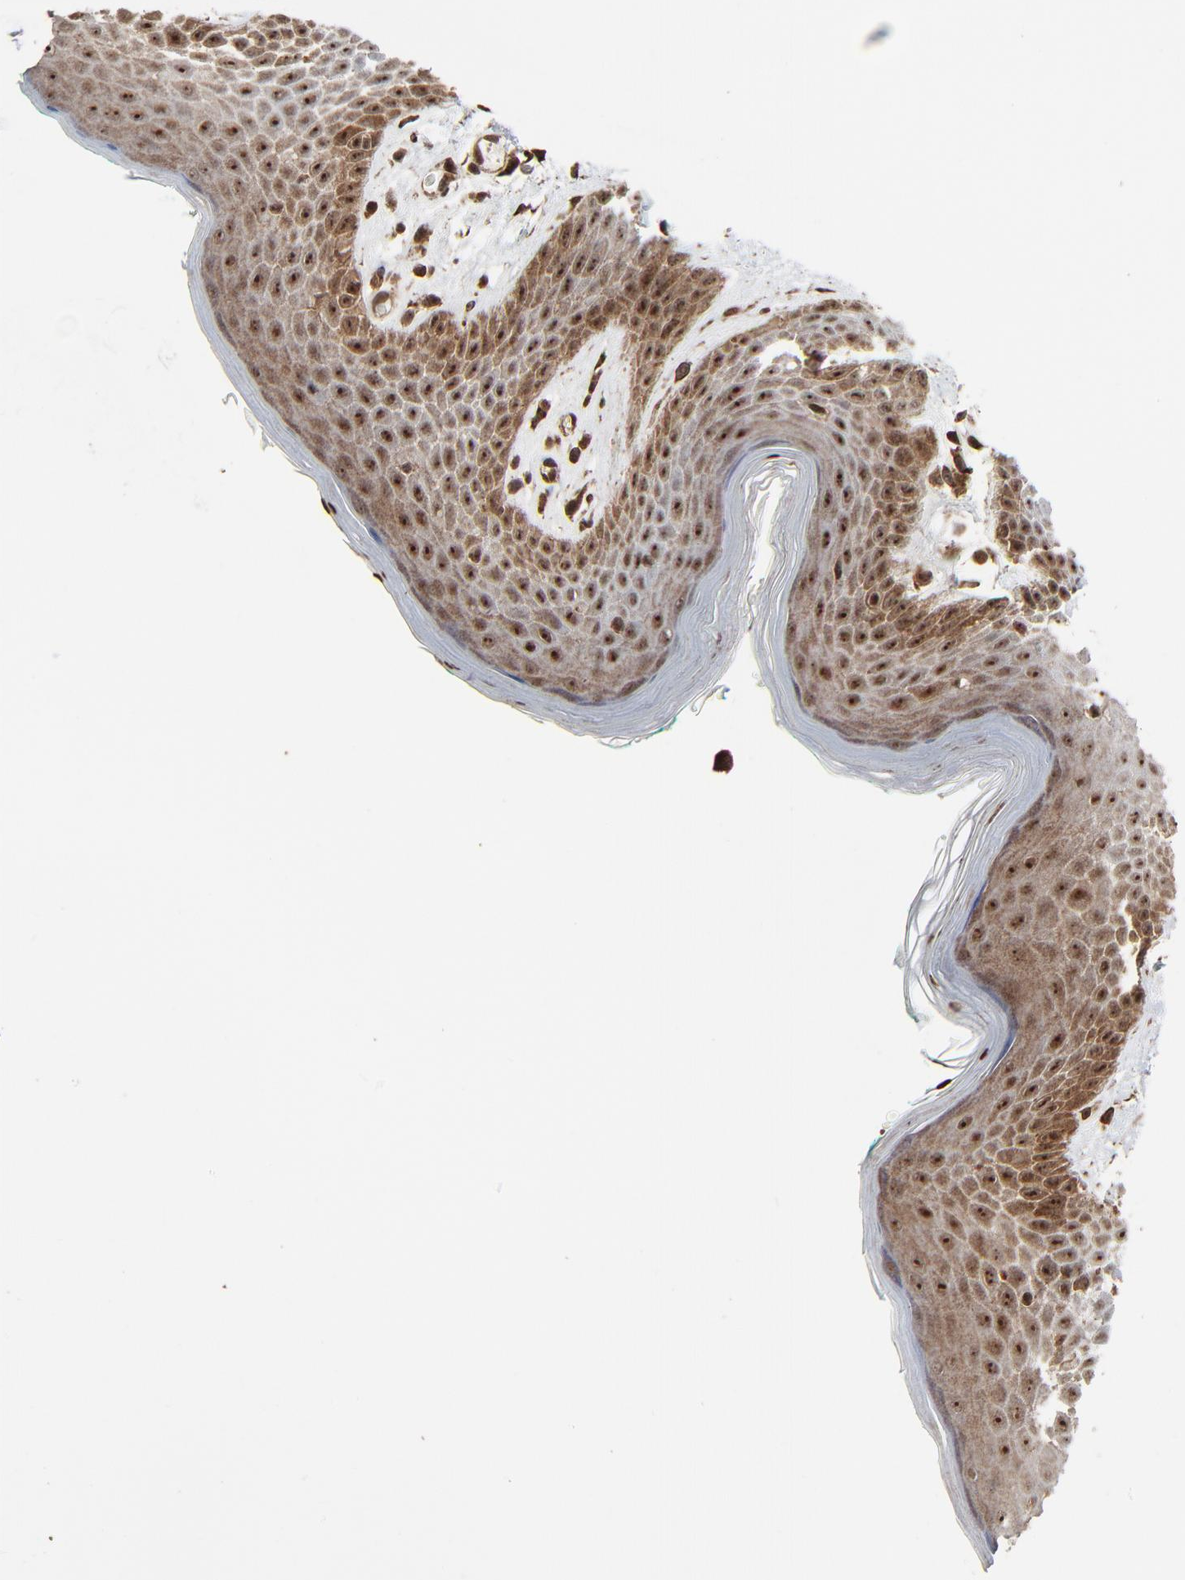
{"staining": {"intensity": "moderate", "quantity": ">75%", "location": "cytoplasmic/membranous,nuclear"}, "tissue": "skin", "cell_type": "Epidermal cells", "image_type": "normal", "snomed": [{"axis": "morphology", "description": "Normal tissue, NOS"}, {"axis": "topography", "description": "Anal"}], "caption": "IHC photomicrograph of benign skin: skin stained using immunohistochemistry (IHC) reveals medium levels of moderate protein expression localized specifically in the cytoplasmic/membranous,nuclear of epidermal cells, appearing as a cytoplasmic/membranous,nuclear brown color.", "gene": "RHOJ", "patient": {"sex": "male", "age": 74}}